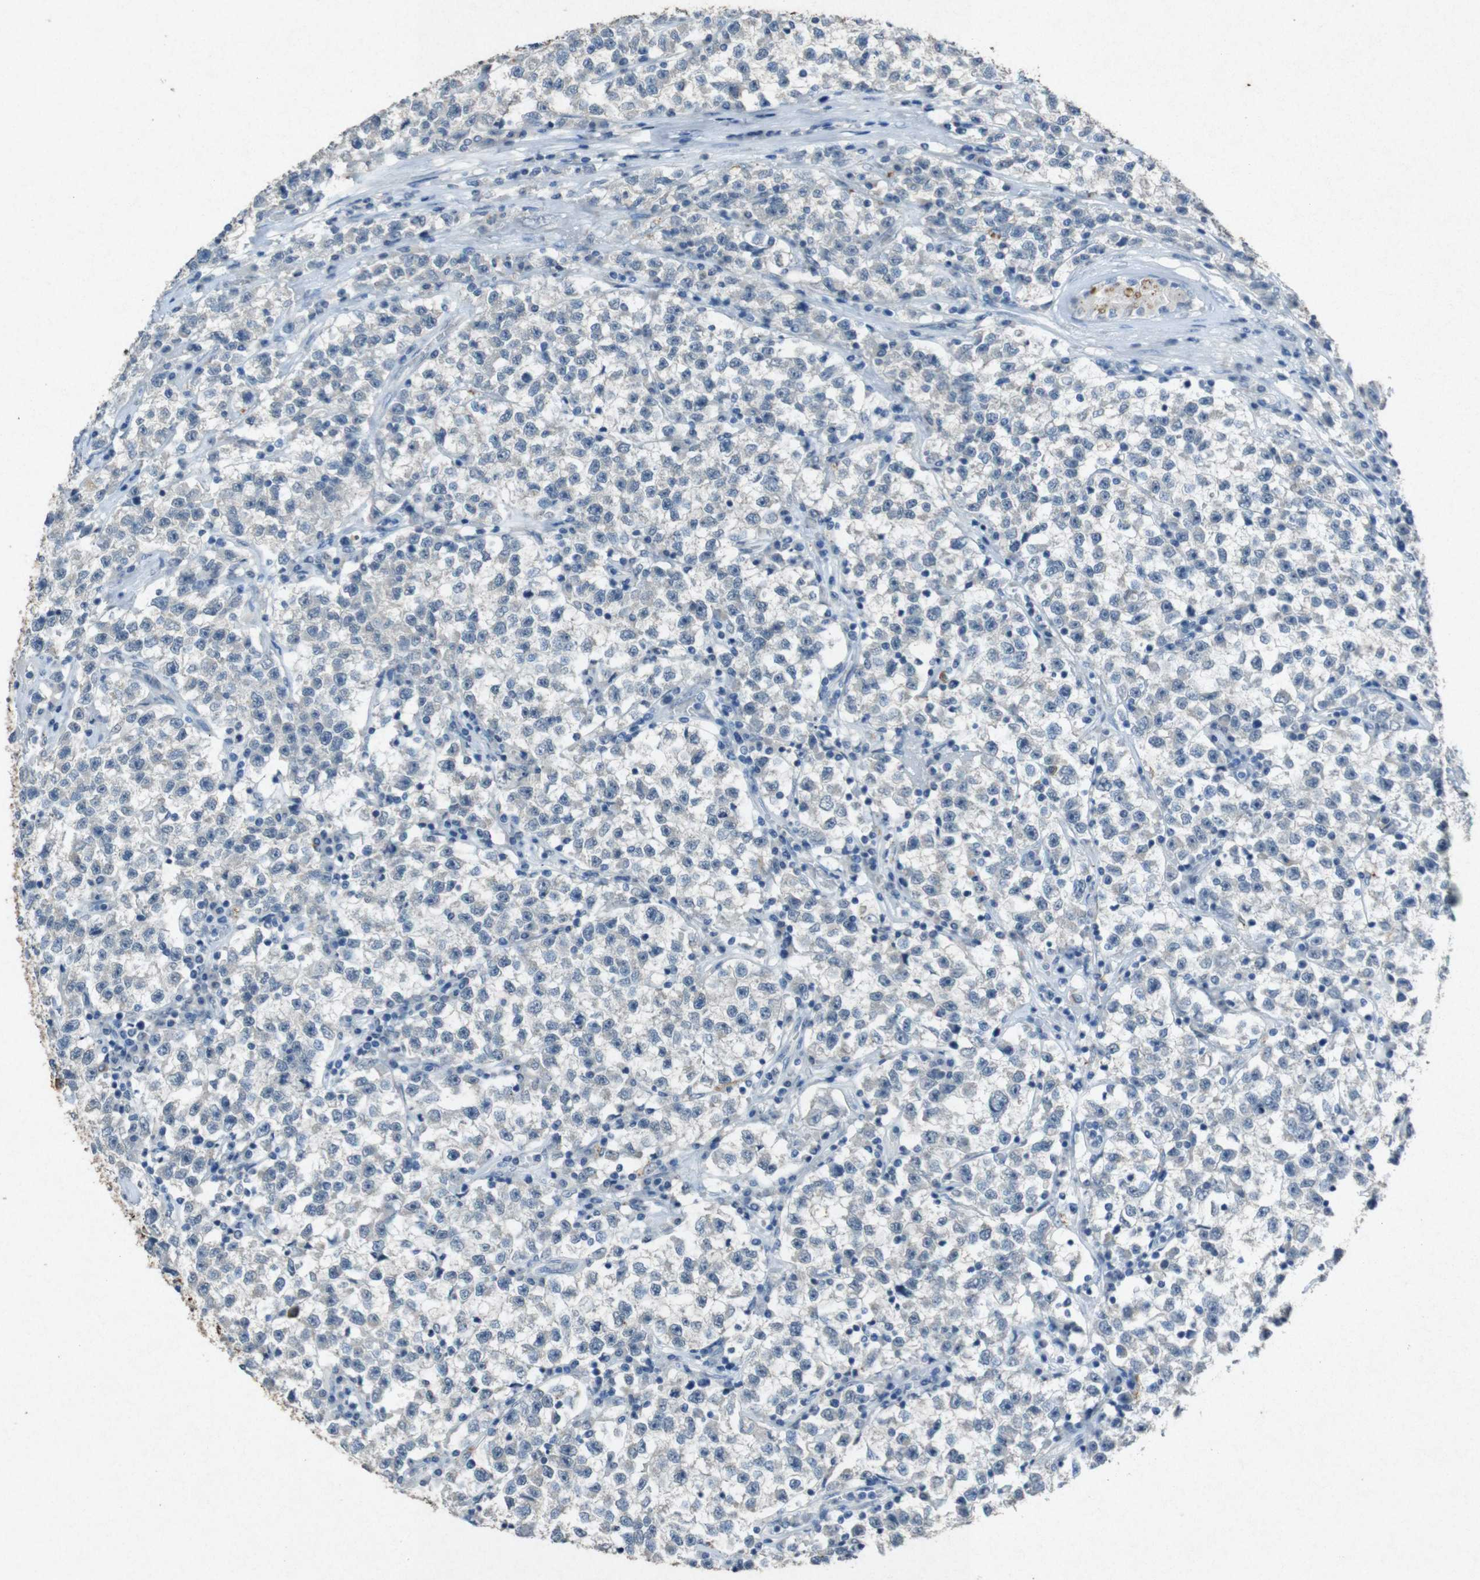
{"staining": {"intensity": "negative", "quantity": "none", "location": "none"}, "tissue": "testis cancer", "cell_type": "Tumor cells", "image_type": "cancer", "snomed": [{"axis": "morphology", "description": "Seminoma, NOS"}, {"axis": "topography", "description": "Testis"}], "caption": "IHC photomicrograph of human testis cancer (seminoma) stained for a protein (brown), which exhibits no expression in tumor cells.", "gene": "STBD1", "patient": {"sex": "male", "age": 22}}